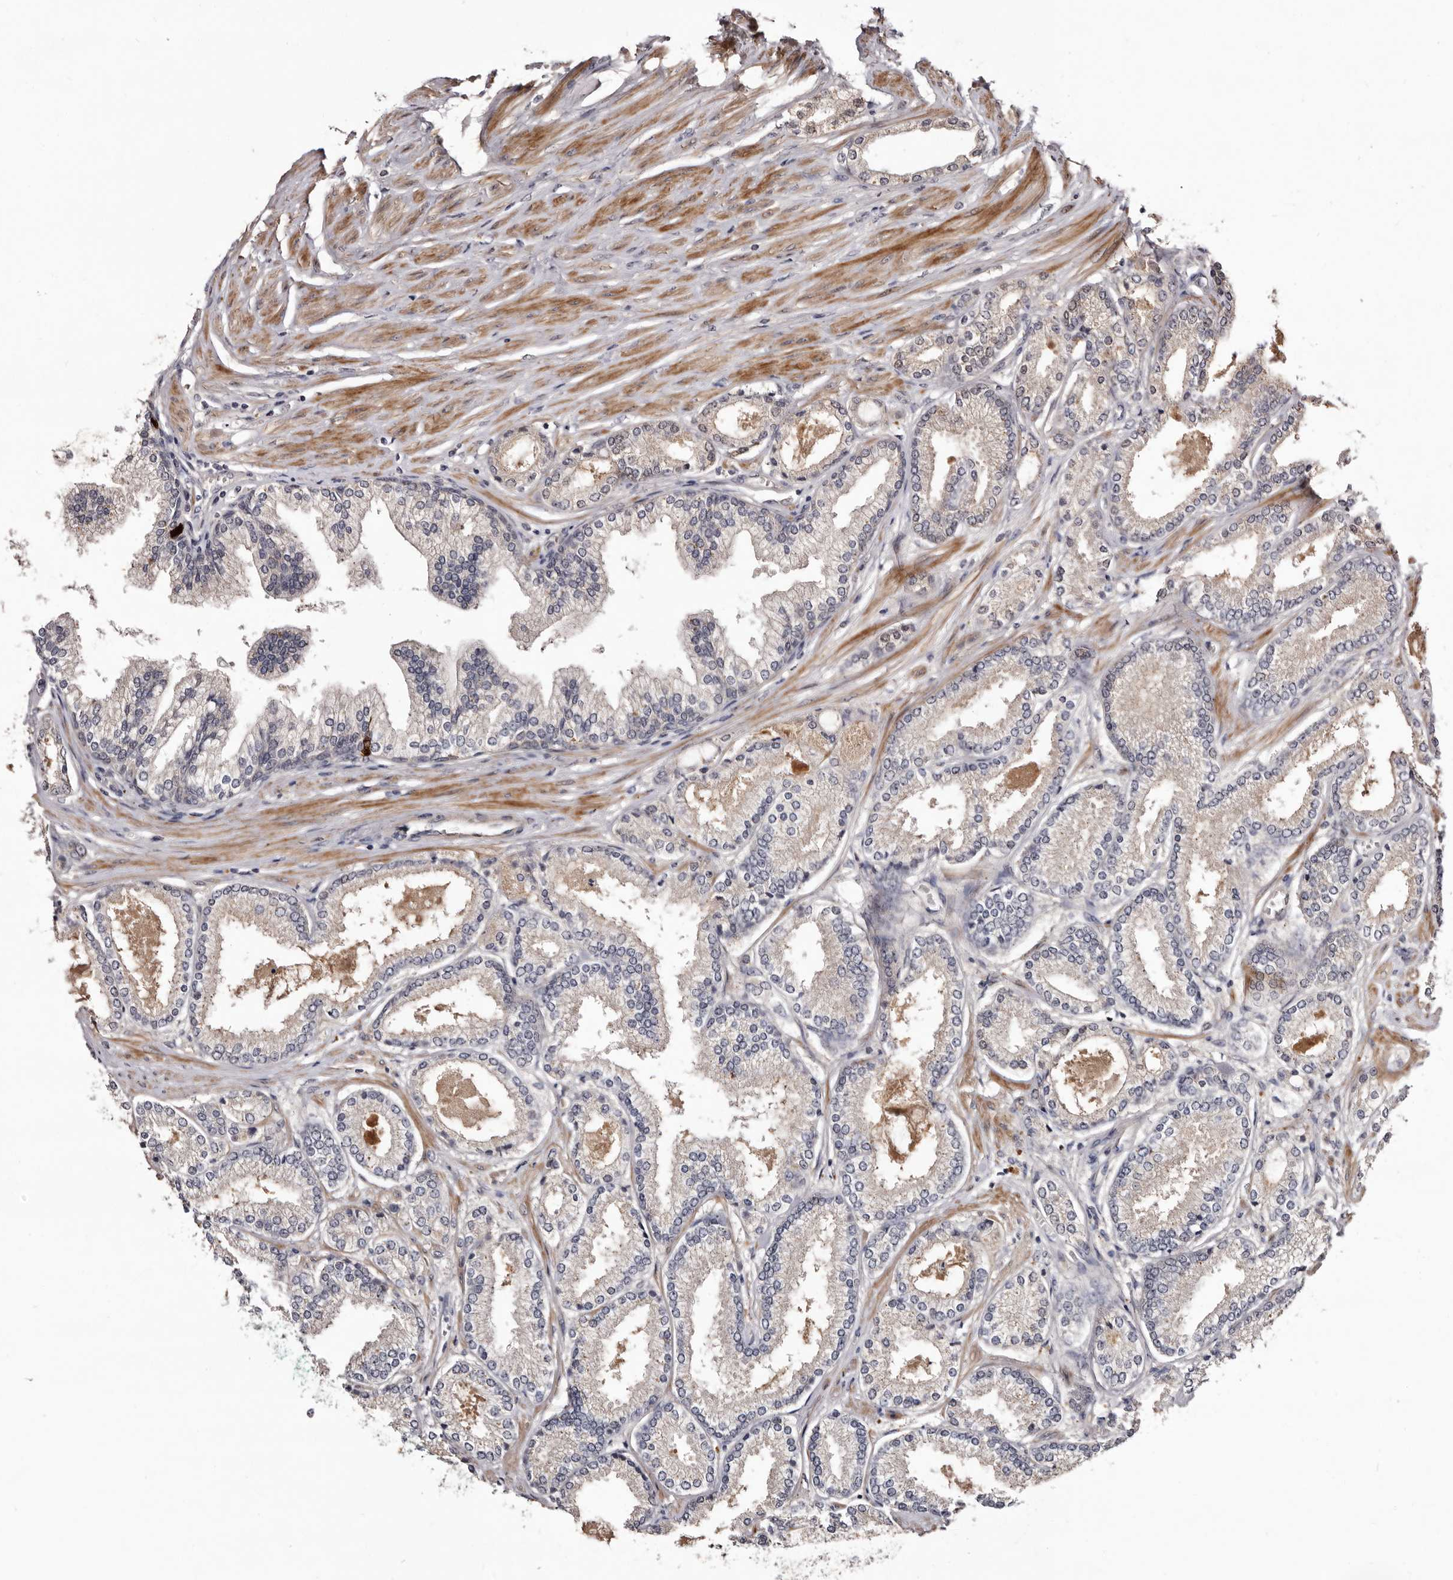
{"staining": {"intensity": "negative", "quantity": "none", "location": "none"}, "tissue": "prostate cancer", "cell_type": "Tumor cells", "image_type": "cancer", "snomed": [{"axis": "morphology", "description": "Adenocarcinoma, Low grade"}, {"axis": "topography", "description": "Prostate"}], "caption": "High magnification brightfield microscopy of prostate low-grade adenocarcinoma stained with DAB (brown) and counterstained with hematoxylin (blue): tumor cells show no significant positivity.", "gene": "LANCL2", "patient": {"sex": "male", "age": 62}}